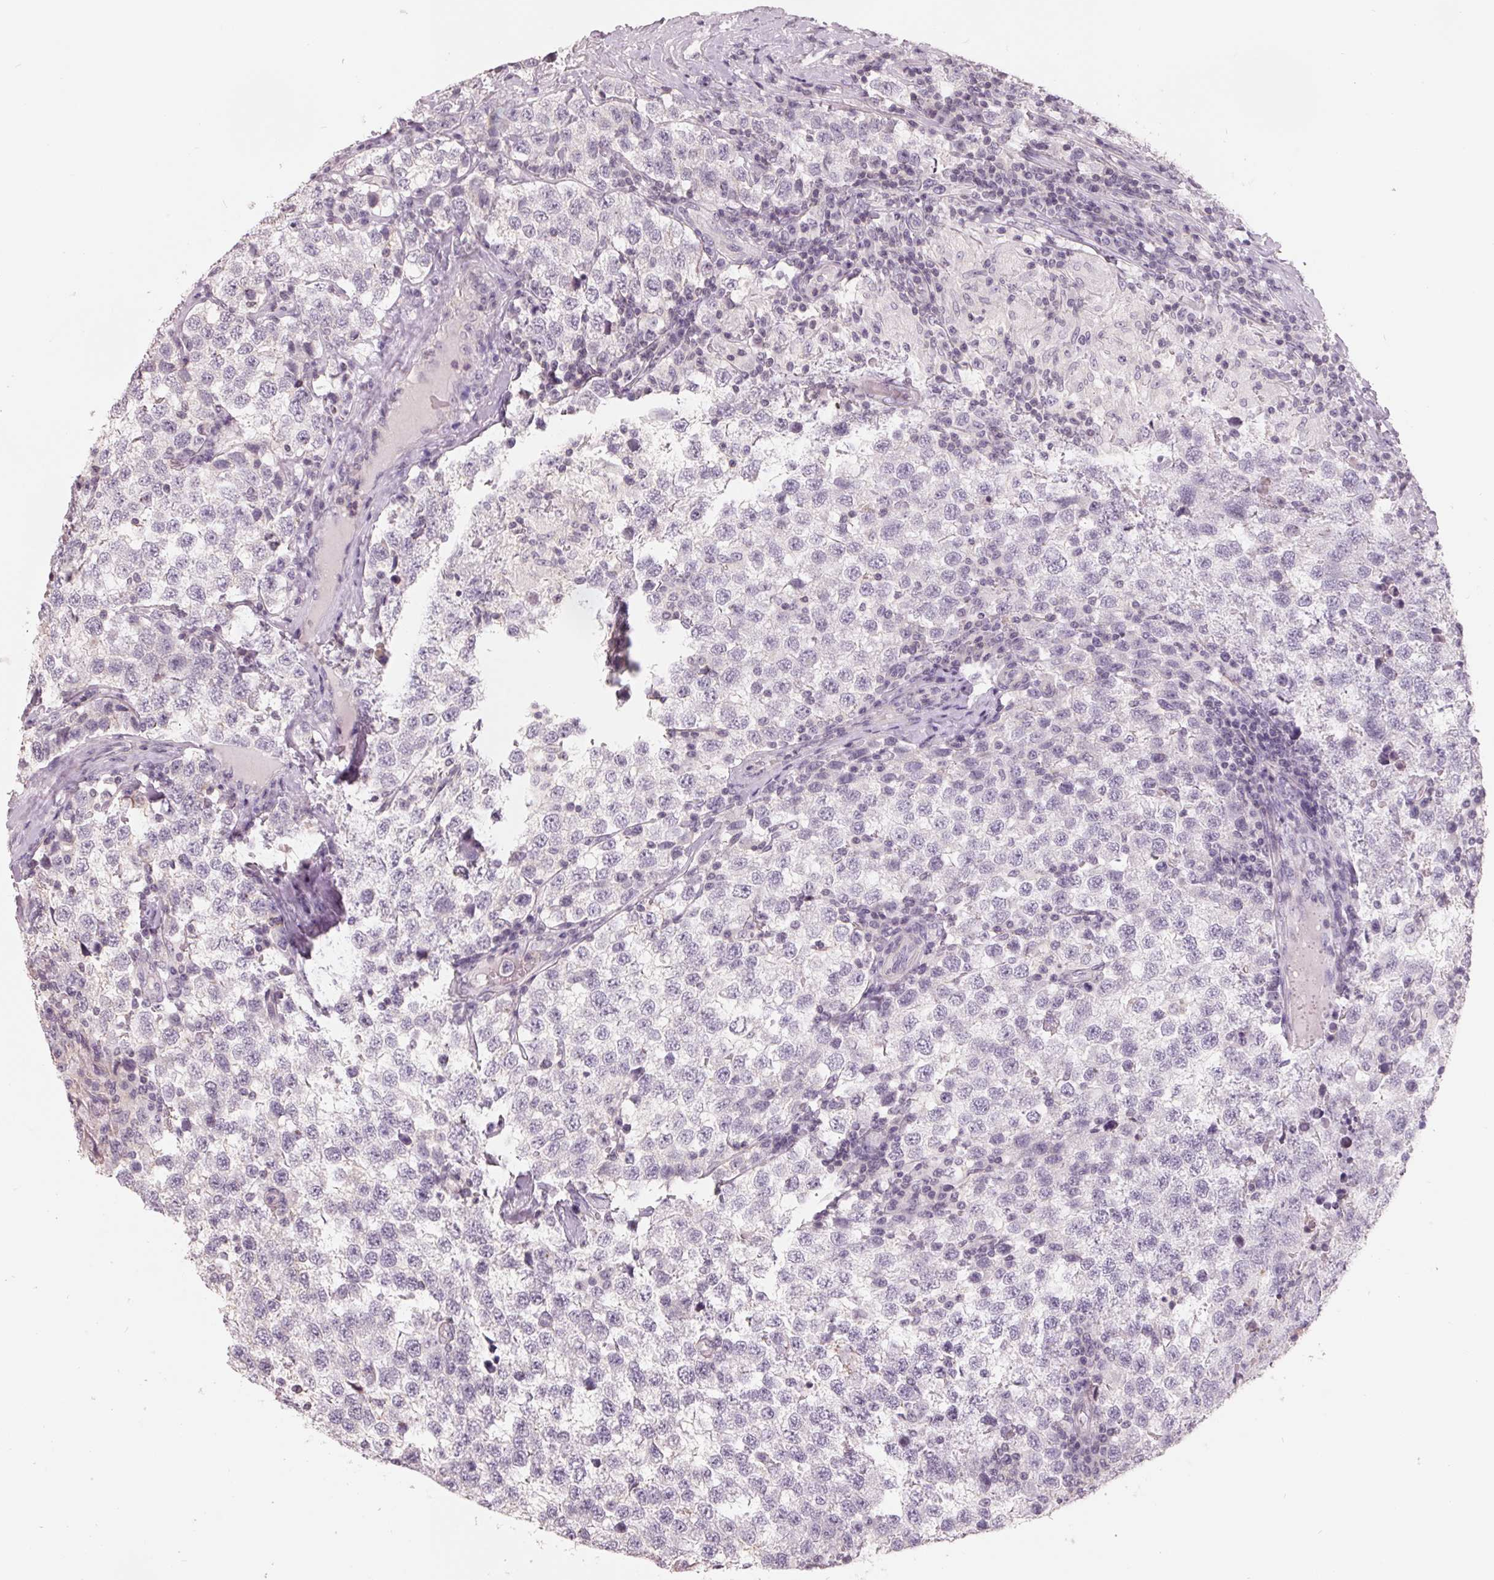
{"staining": {"intensity": "negative", "quantity": "none", "location": "none"}, "tissue": "testis cancer", "cell_type": "Tumor cells", "image_type": "cancer", "snomed": [{"axis": "morphology", "description": "Seminoma, NOS"}, {"axis": "topography", "description": "Testis"}], "caption": "This is a image of immunohistochemistry staining of testis seminoma, which shows no positivity in tumor cells.", "gene": "FTCD", "patient": {"sex": "male", "age": 34}}